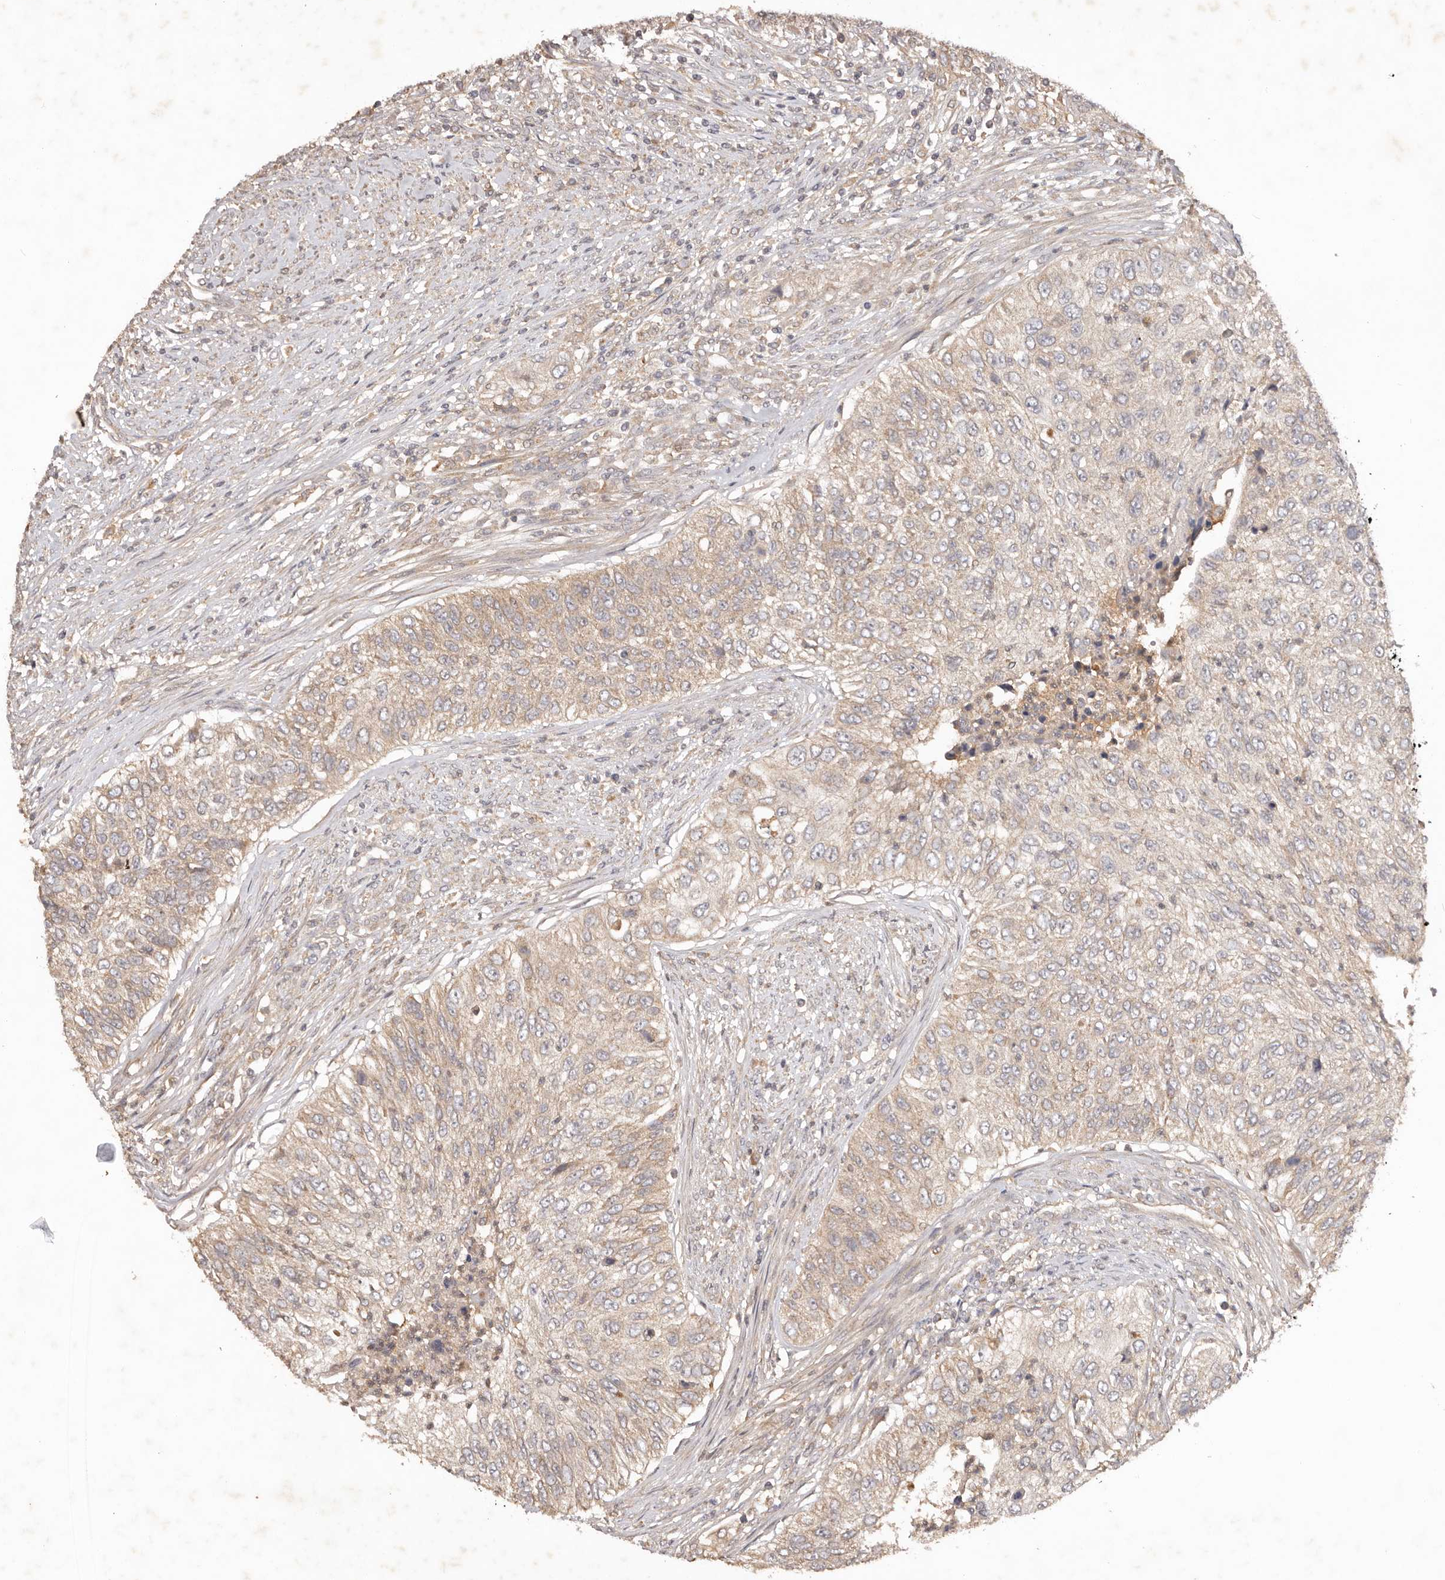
{"staining": {"intensity": "weak", "quantity": "<25%", "location": "cytoplasmic/membranous"}, "tissue": "urothelial cancer", "cell_type": "Tumor cells", "image_type": "cancer", "snomed": [{"axis": "morphology", "description": "Urothelial carcinoma, High grade"}, {"axis": "topography", "description": "Urinary bladder"}], "caption": "The image demonstrates no staining of tumor cells in urothelial carcinoma (high-grade).", "gene": "PKIB", "patient": {"sex": "female", "age": 60}}